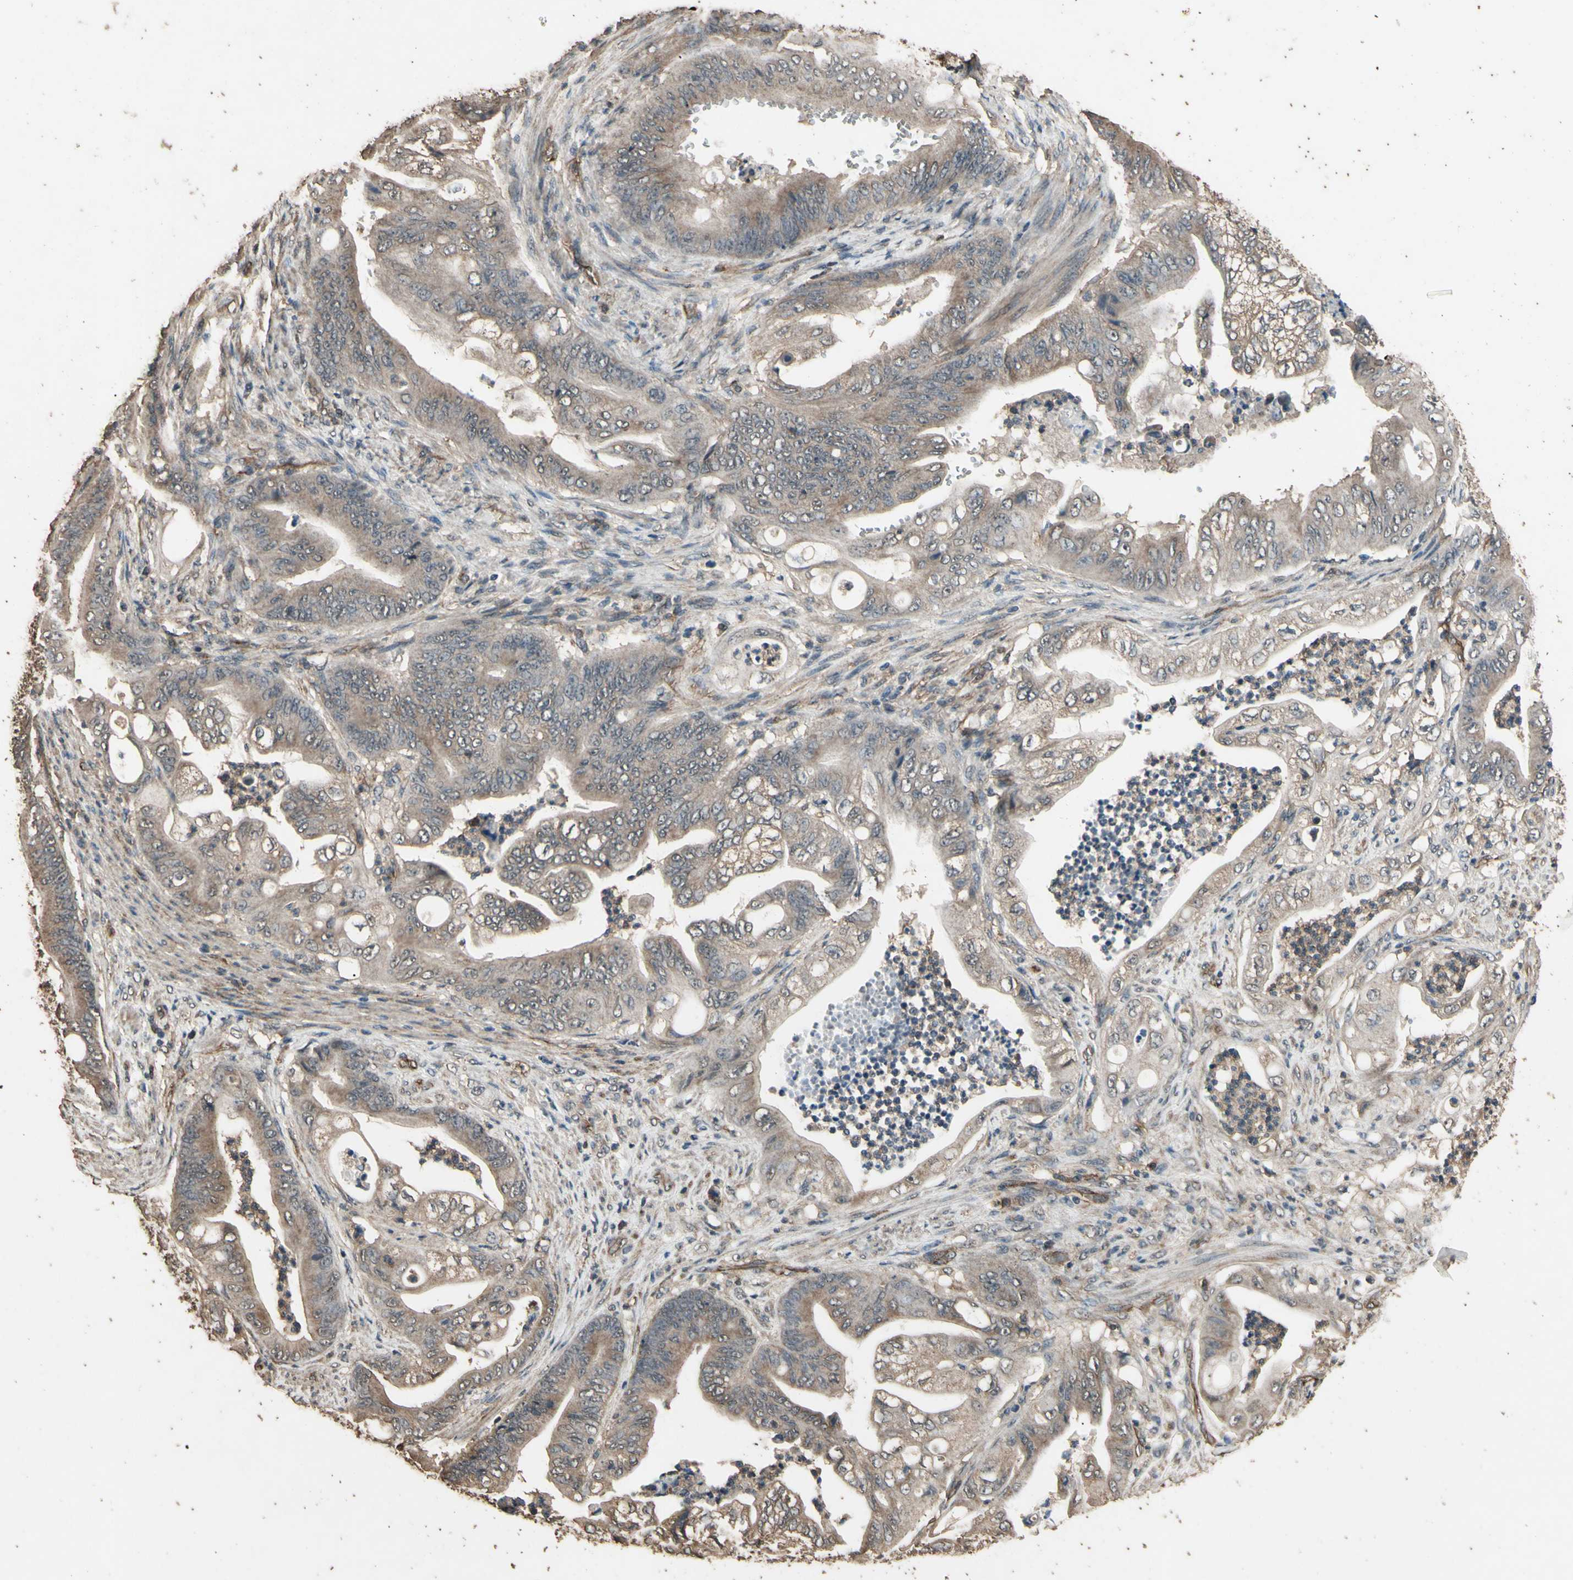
{"staining": {"intensity": "moderate", "quantity": ">75%", "location": "cytoplasmic/membranous"}, "tissue": "stomach cancer", "cell_type": "Tumor cells", "image_type": "cancer", "snomed": [{"axis": "morphology", "description": "Adenocarcinoma, NOS"}, {"axis": "topography", "description": "Stomach"}], "caption": "DAB (3,3'-diaminobenzidine) immunohistochemical staining of human stomach cancer exhibits moderate cytoplasmic/membranous protein staining in about >75% of tumor cells. (IHC, brightfield microscopy, high magnification).", "gene": "TSPO", "patient": {"sex": "female", "age": 73}}